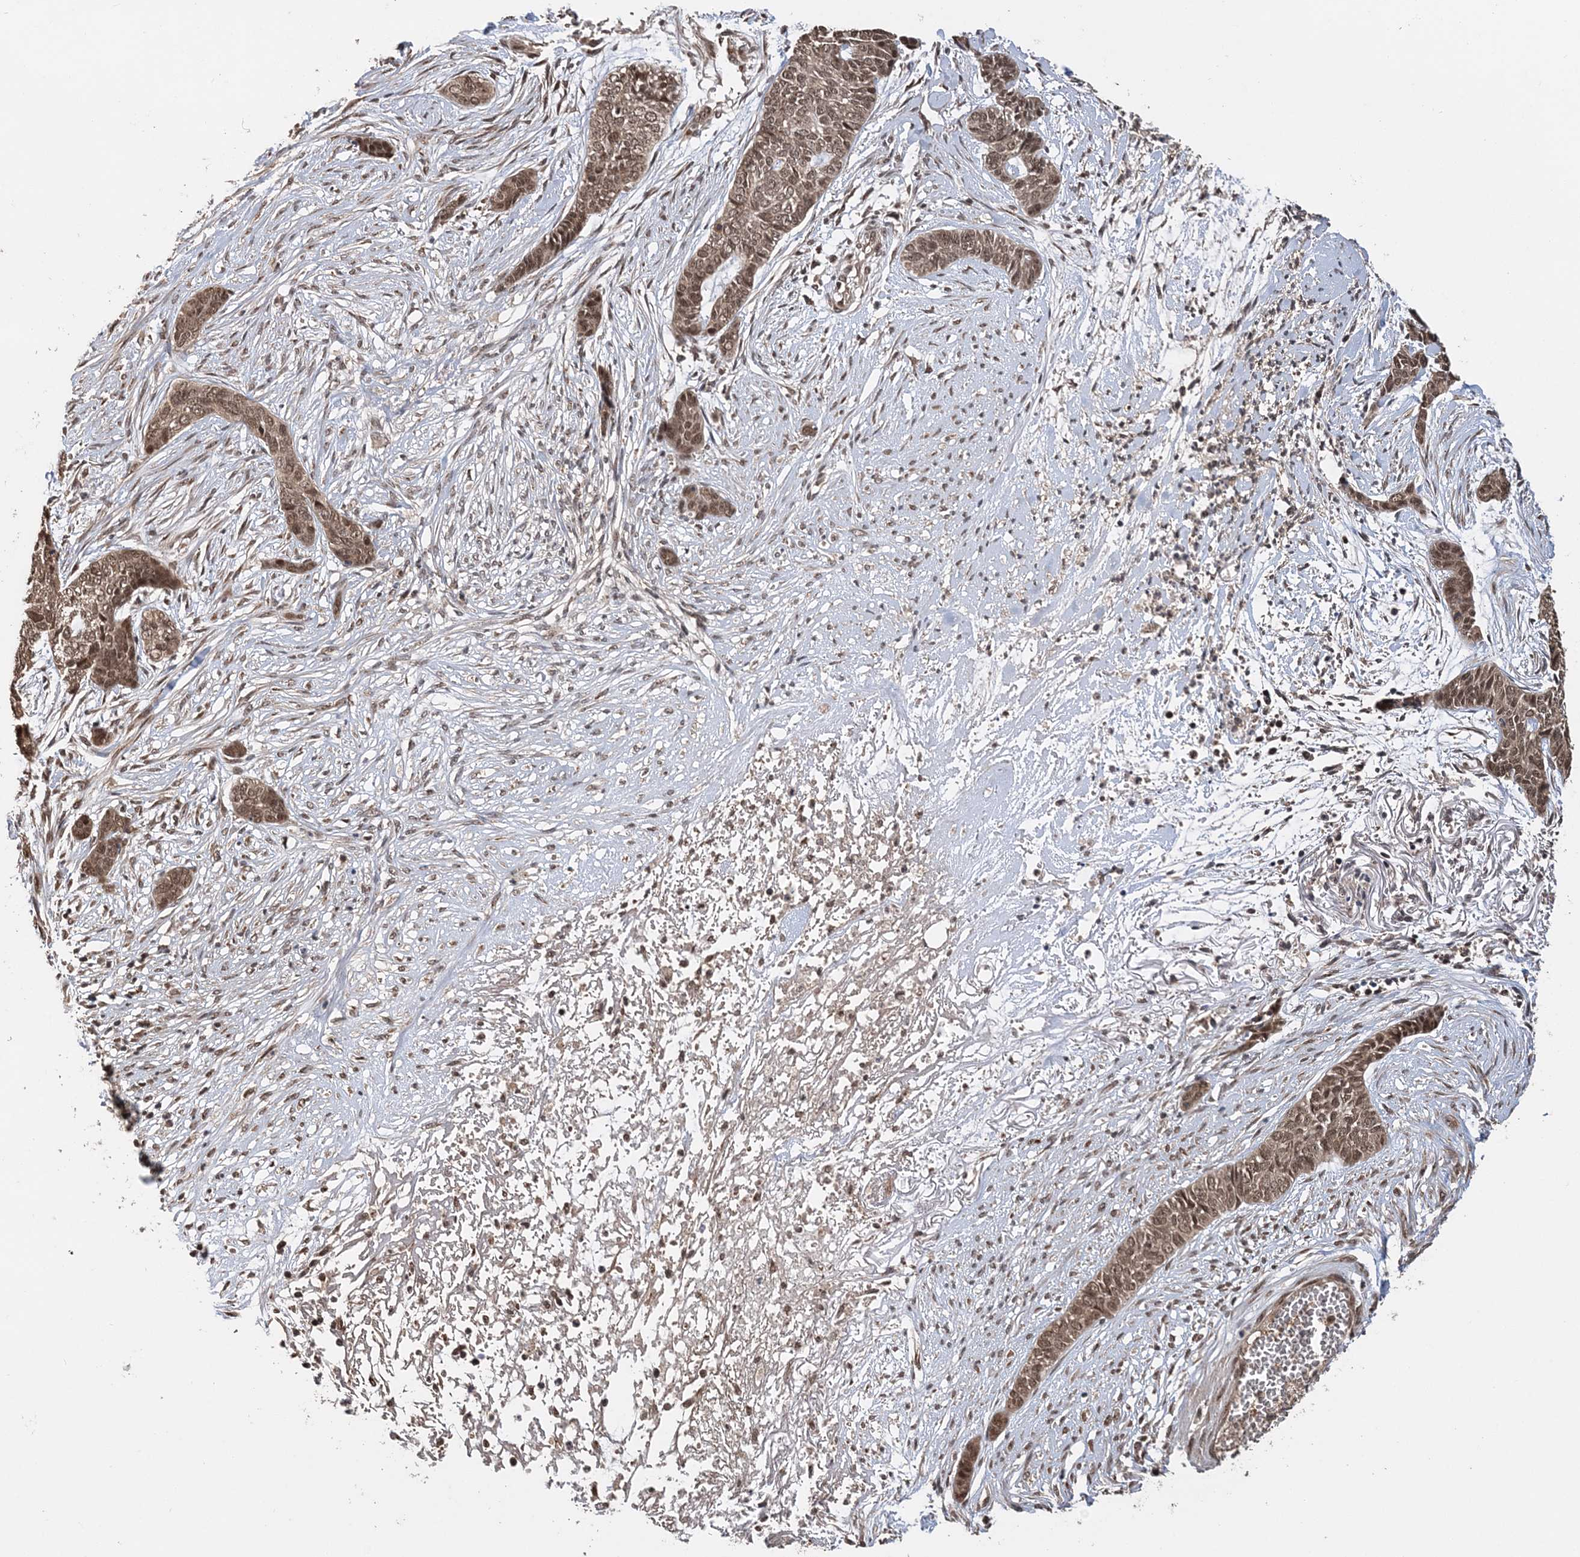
{"staining": {"intensity": "moderate", "quantity": ">75%", "location": "cytoplasmic/membranous,nuclear"}, "tissue": "skin cancer", "cell_type": "Tumor cells", "image_type": "cancer", "snomed": [{"axis": "morphology", "description": "Basal cell carcinoma"}, {"axis": "topography", "description": "Skin"}], "caption": "This is an image of immunohistochemistry (IHC) staining of skin cancer (basal cell carcinoma), which shows moderate staining in the cytoplasmic/membranous and nuclear of tumor cells.", "gene": "TSHZ2", "patient": {"sex": "female", "age": 64}}